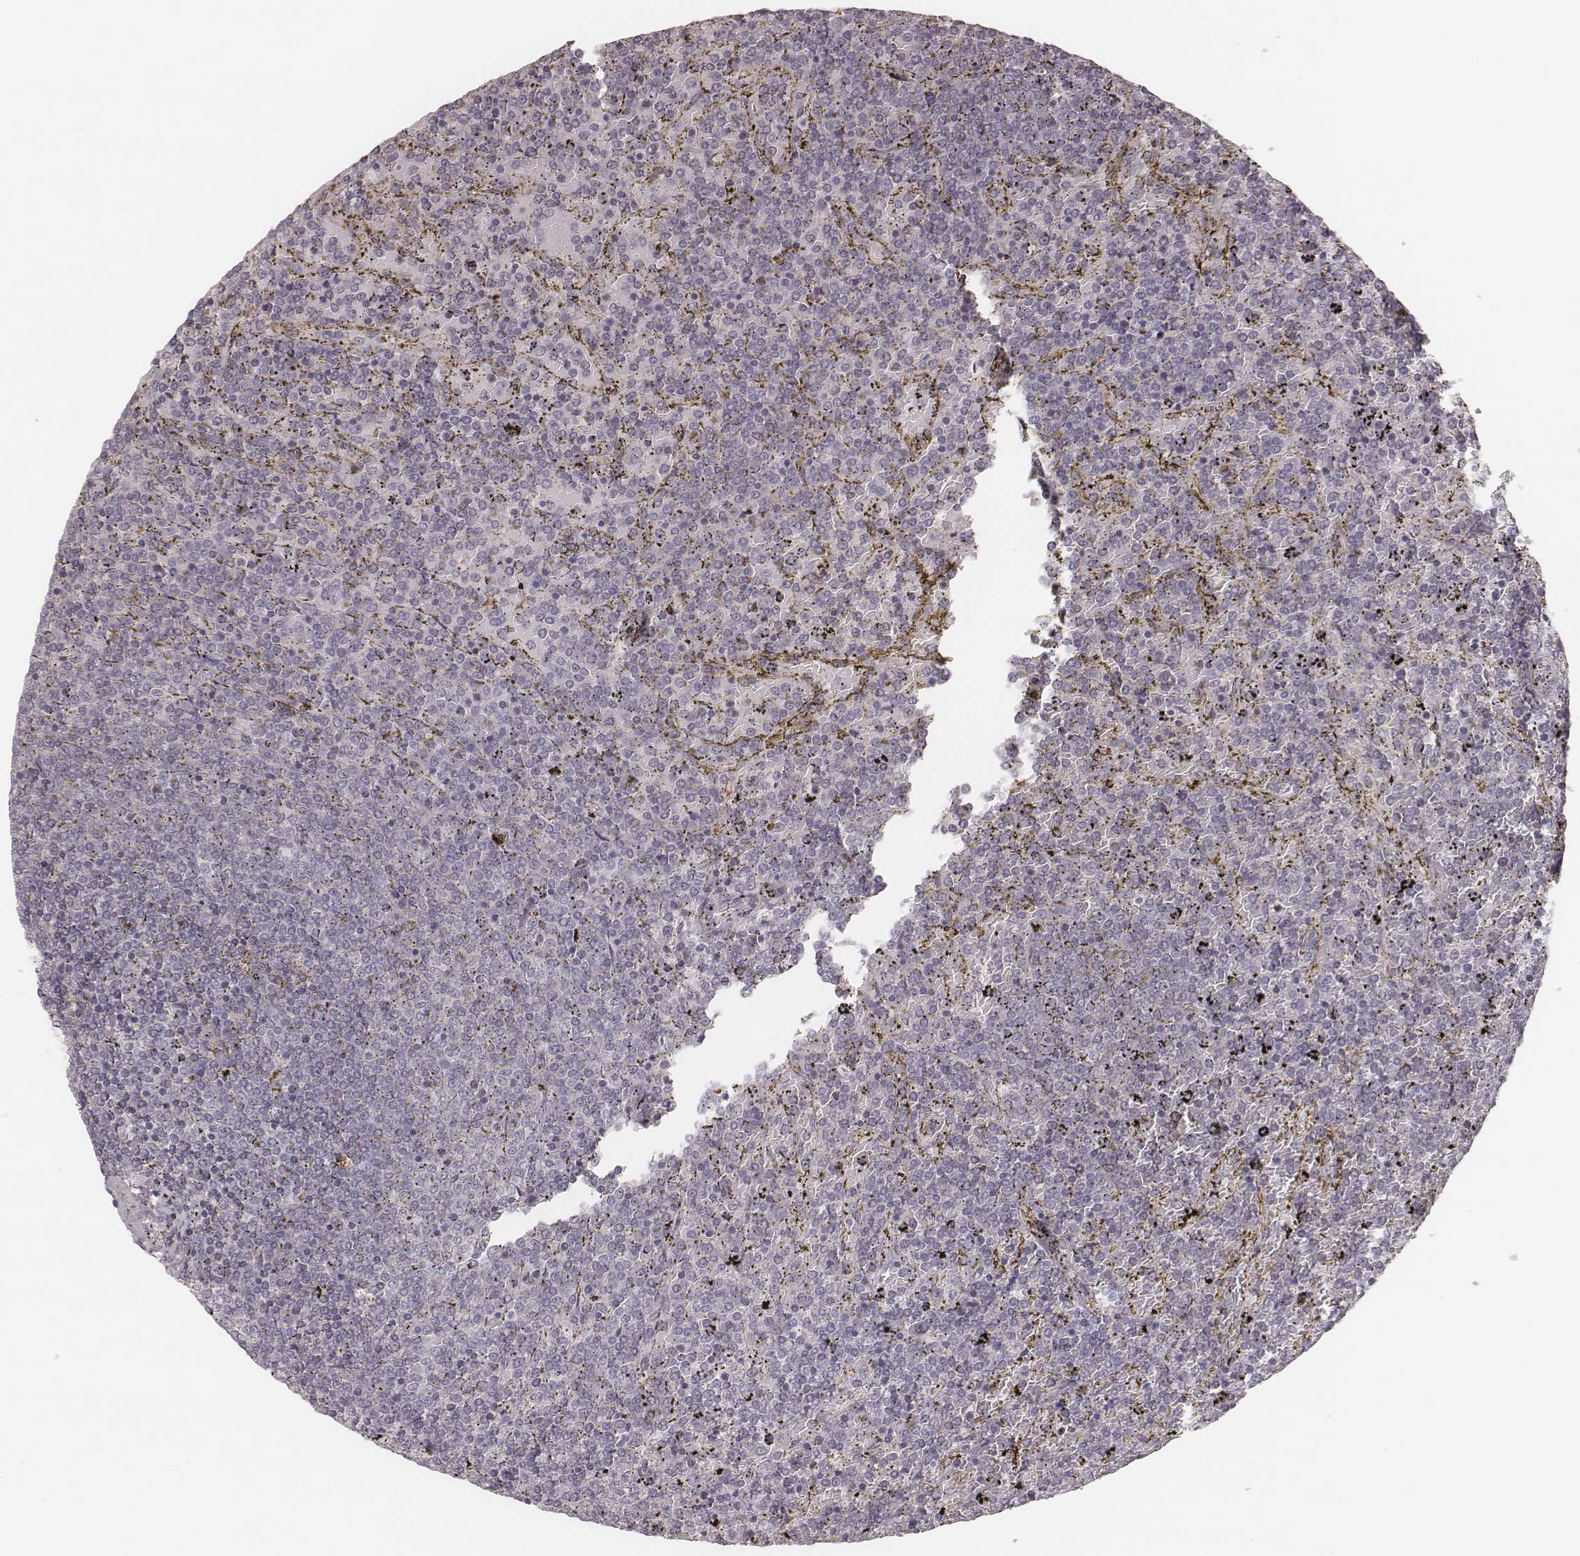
{"staining": {"intensity": "negative", "quantity": "none", "location": "none"}, "tissue": "lymphoma", "cell_type": "Tumor cells", "image_type": "cancer", "snomed": [{"axis": "morphology", "description": "Malignant lymphoma, non-Hodgkin's type, Low grade"}, {"axis": "topography", "description": "Spleen"}], "caption": "The photomicrograph exhibits no significant staining in tumor cells of lymphoma. (DAB IHC, high magnification).", "gene": "ACACB", "patient": {"sex": "female", "age": 77}}